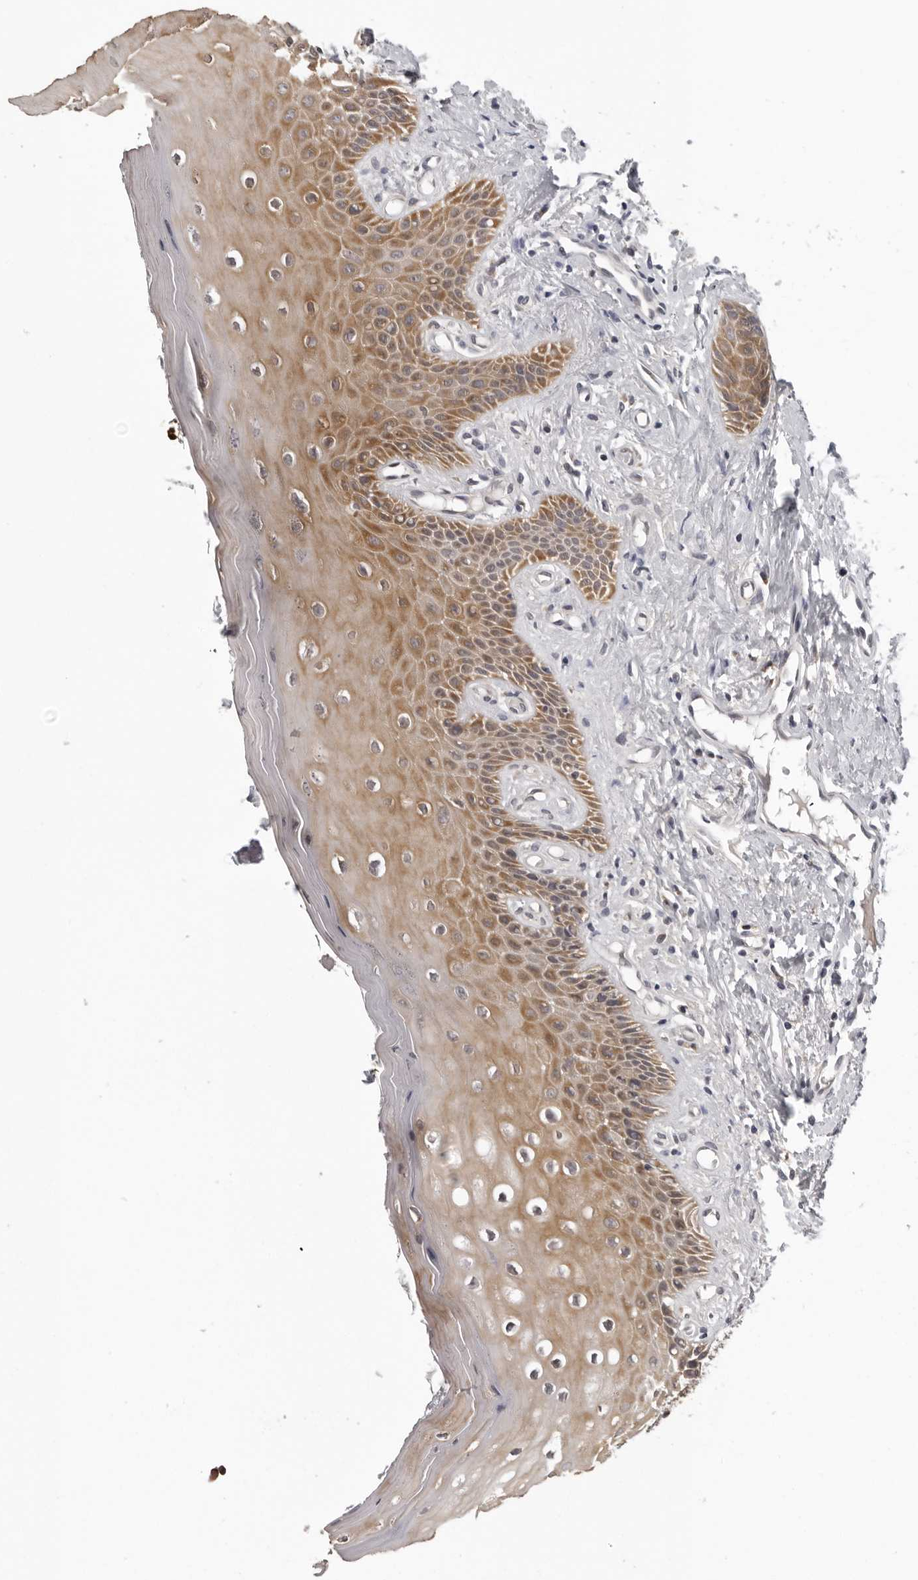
{"staining": {"intensity": "moderate", "quantity": ">75%", "location": "cytoplasmic/membranous"}, "tissue": "oral mucosa", "cell_type": "Squamous epithelial cells", "image_type": "normal", "snomed": [{"axis": "morphology", "description": "Normal tissue, NOS"}, {"axis": "topography", "description": "Oral tissue"}], "caption": "This photomicrograph demonstrates unremarkable oral mucosa stained with immunohistochemistry (IHC) to label a protein in brown. The cytoplasmic/membranous of squamous epithelial cells show moderate positivity for the protein. Nuclei are counter-stained blue.", "gene": "CPT2", "patient": {"sex": "male", "age": 66}}